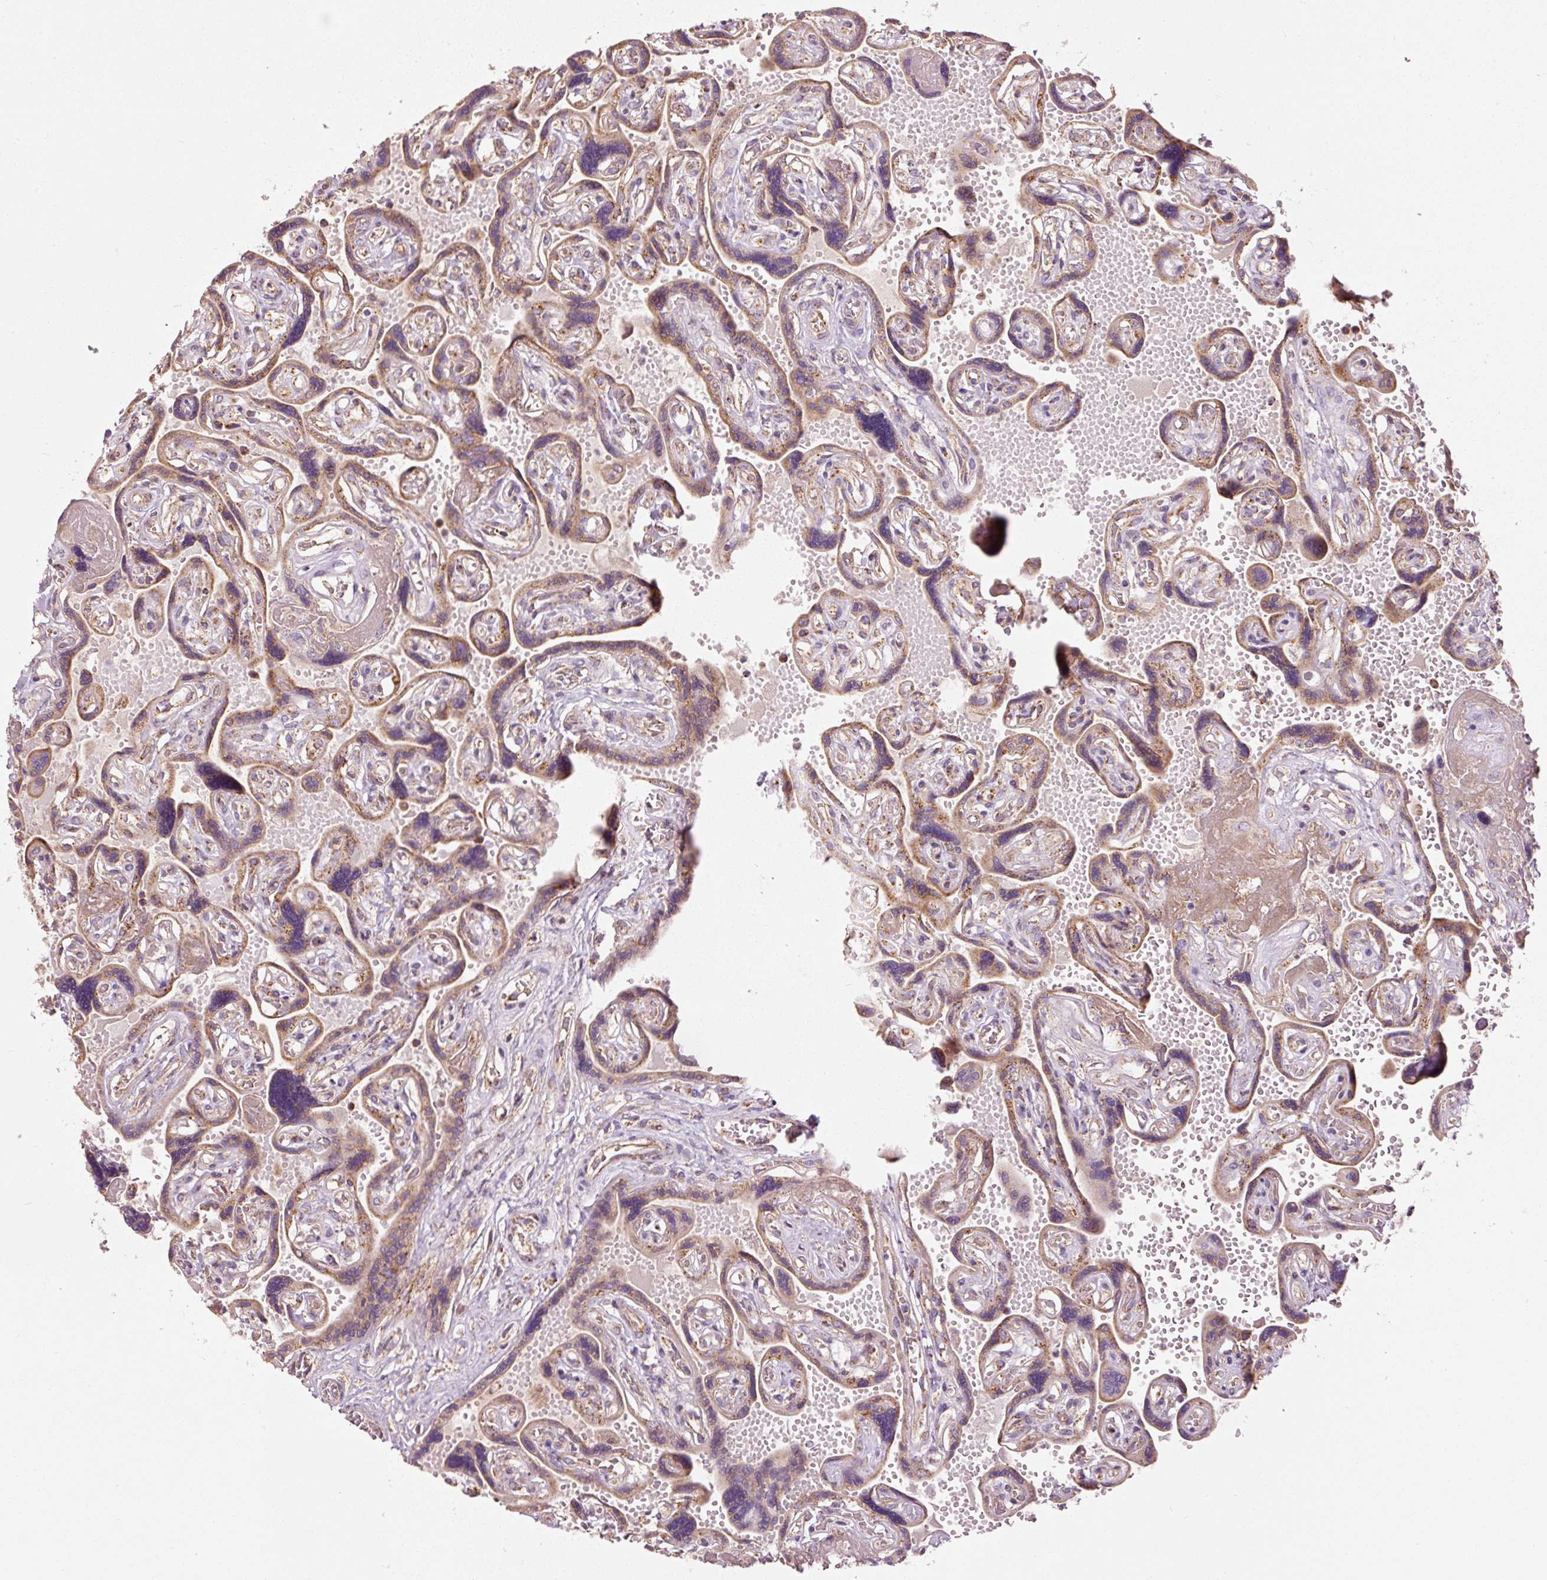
{"staining": {"intensity": "moderate", "quantity": ">75%", "location": "cytoplasmic/membranous"}, "tissue": "placenta", "cell_type": "Trophoblastic cells", "image_type": "normal", "snomed": [{"axis": "morphology", "description": "Normal tissue, NOS"}, {"axis": "topography", "description": "Placenta"}], "caption": "Moderate cytoplasmic/membranous positivity is identified in approximately >75% of trophoblastic cells in benign placenta.", "gene": "NDUFB4", "patient": {"sex": "female", "age": 32}}